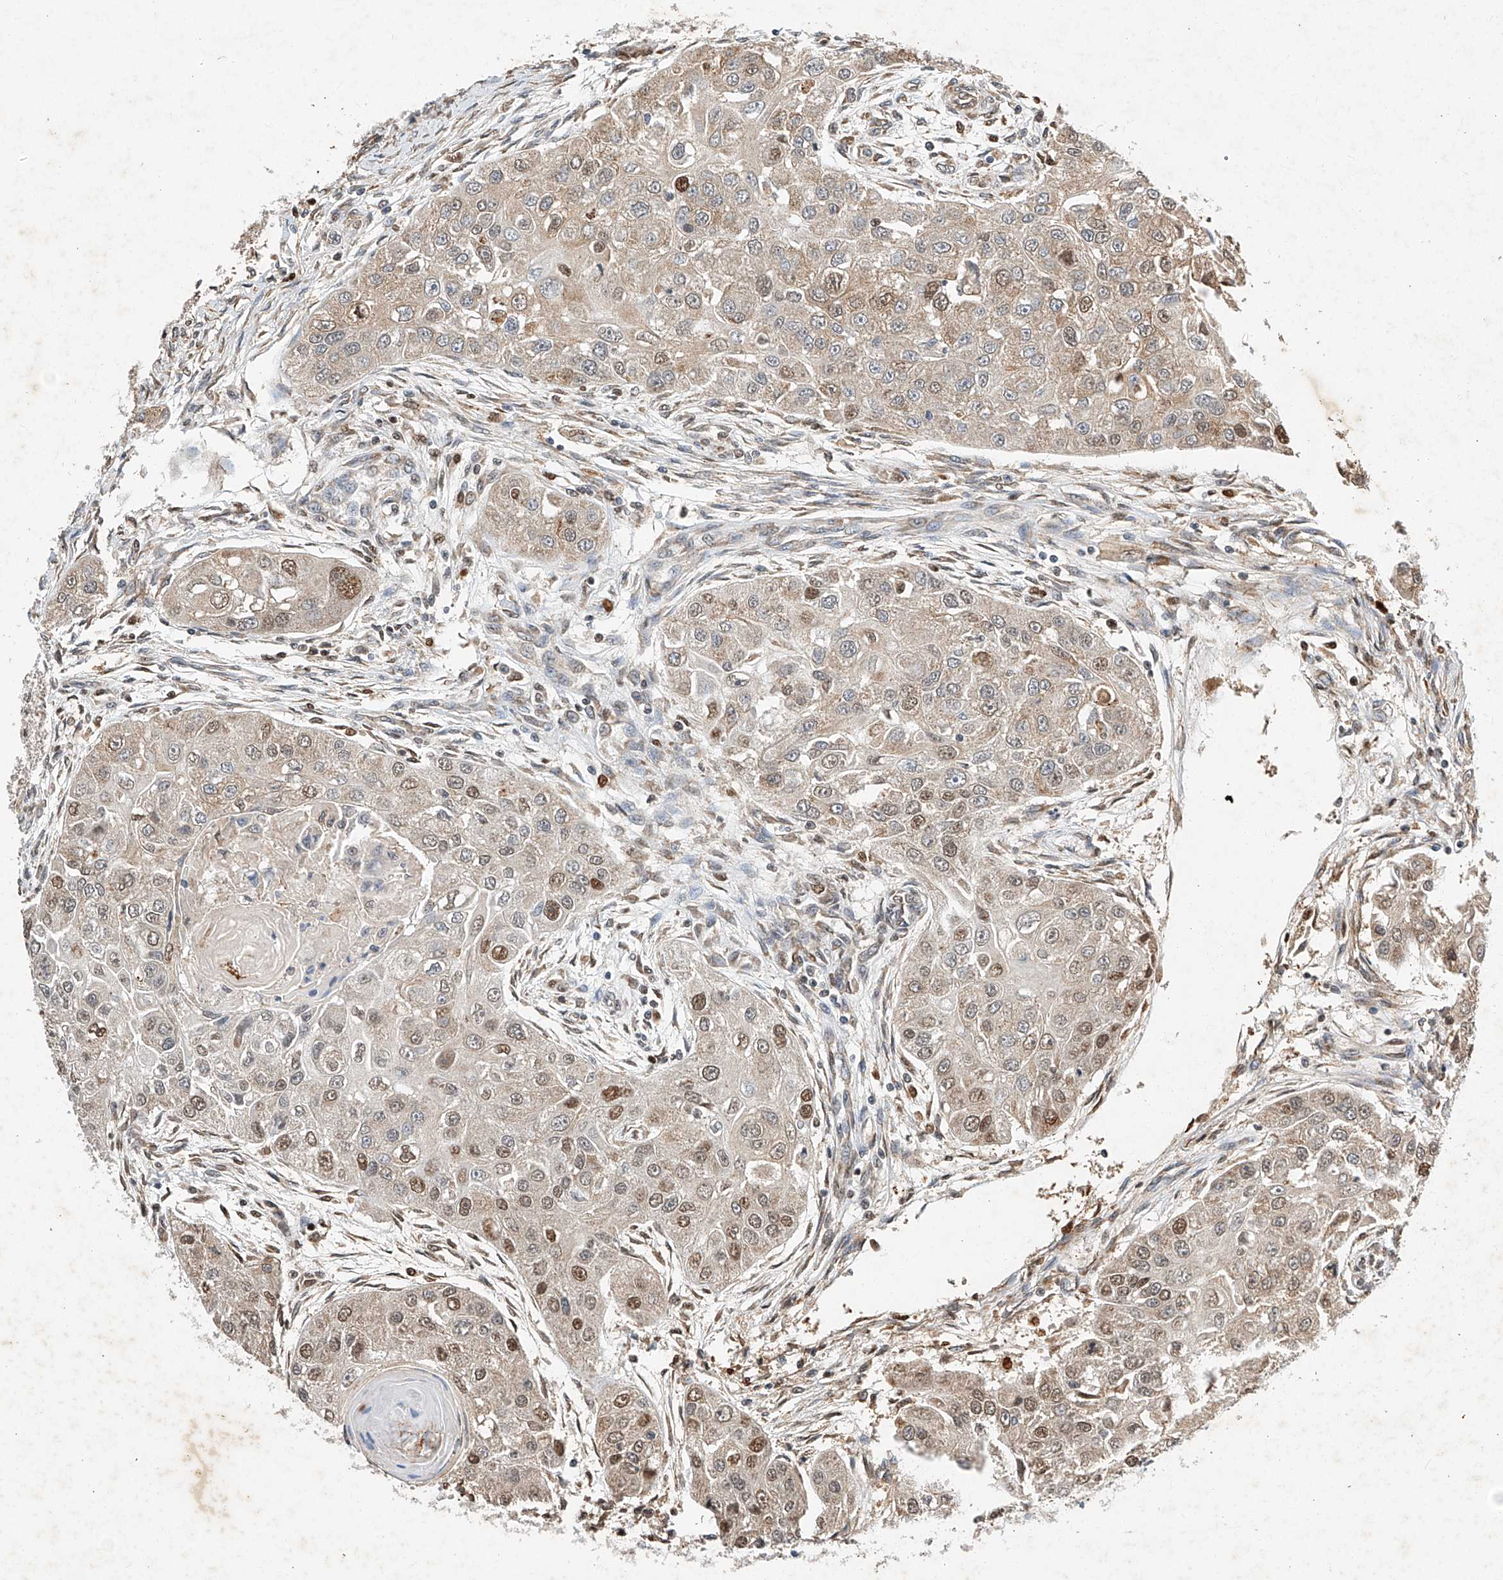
{"staining": {"intensity": "moderate", "quantity": "<25%", "location": "cytoplasmic/membranous,nuclear"}, "tissue": "head and neck cancer", "cell_type": "Tumor cells", "image_type": "cancer", "snomed": [{"axis": "morphology", "description": "Normal tissue, NOS"}, {"axis": "morphology", "description": "Squamous cell carcinoma, NOS"}, {"axis": "topography", "description": "Skeletal muscle"}, {"axis": "topography", "description": "Head-Neck"}], "caption": "Immunohistochemical staining of human squamous cell carcinoma (head and neck) shows low levels of moderate cytoplasmic/membranous and nuclear positivity in approximately <25% of tumor cells. (IHC, brightfield microscopy, high magnification).", "gene": "CTDP1", "patient": {"sex": "male", "age": 51}}